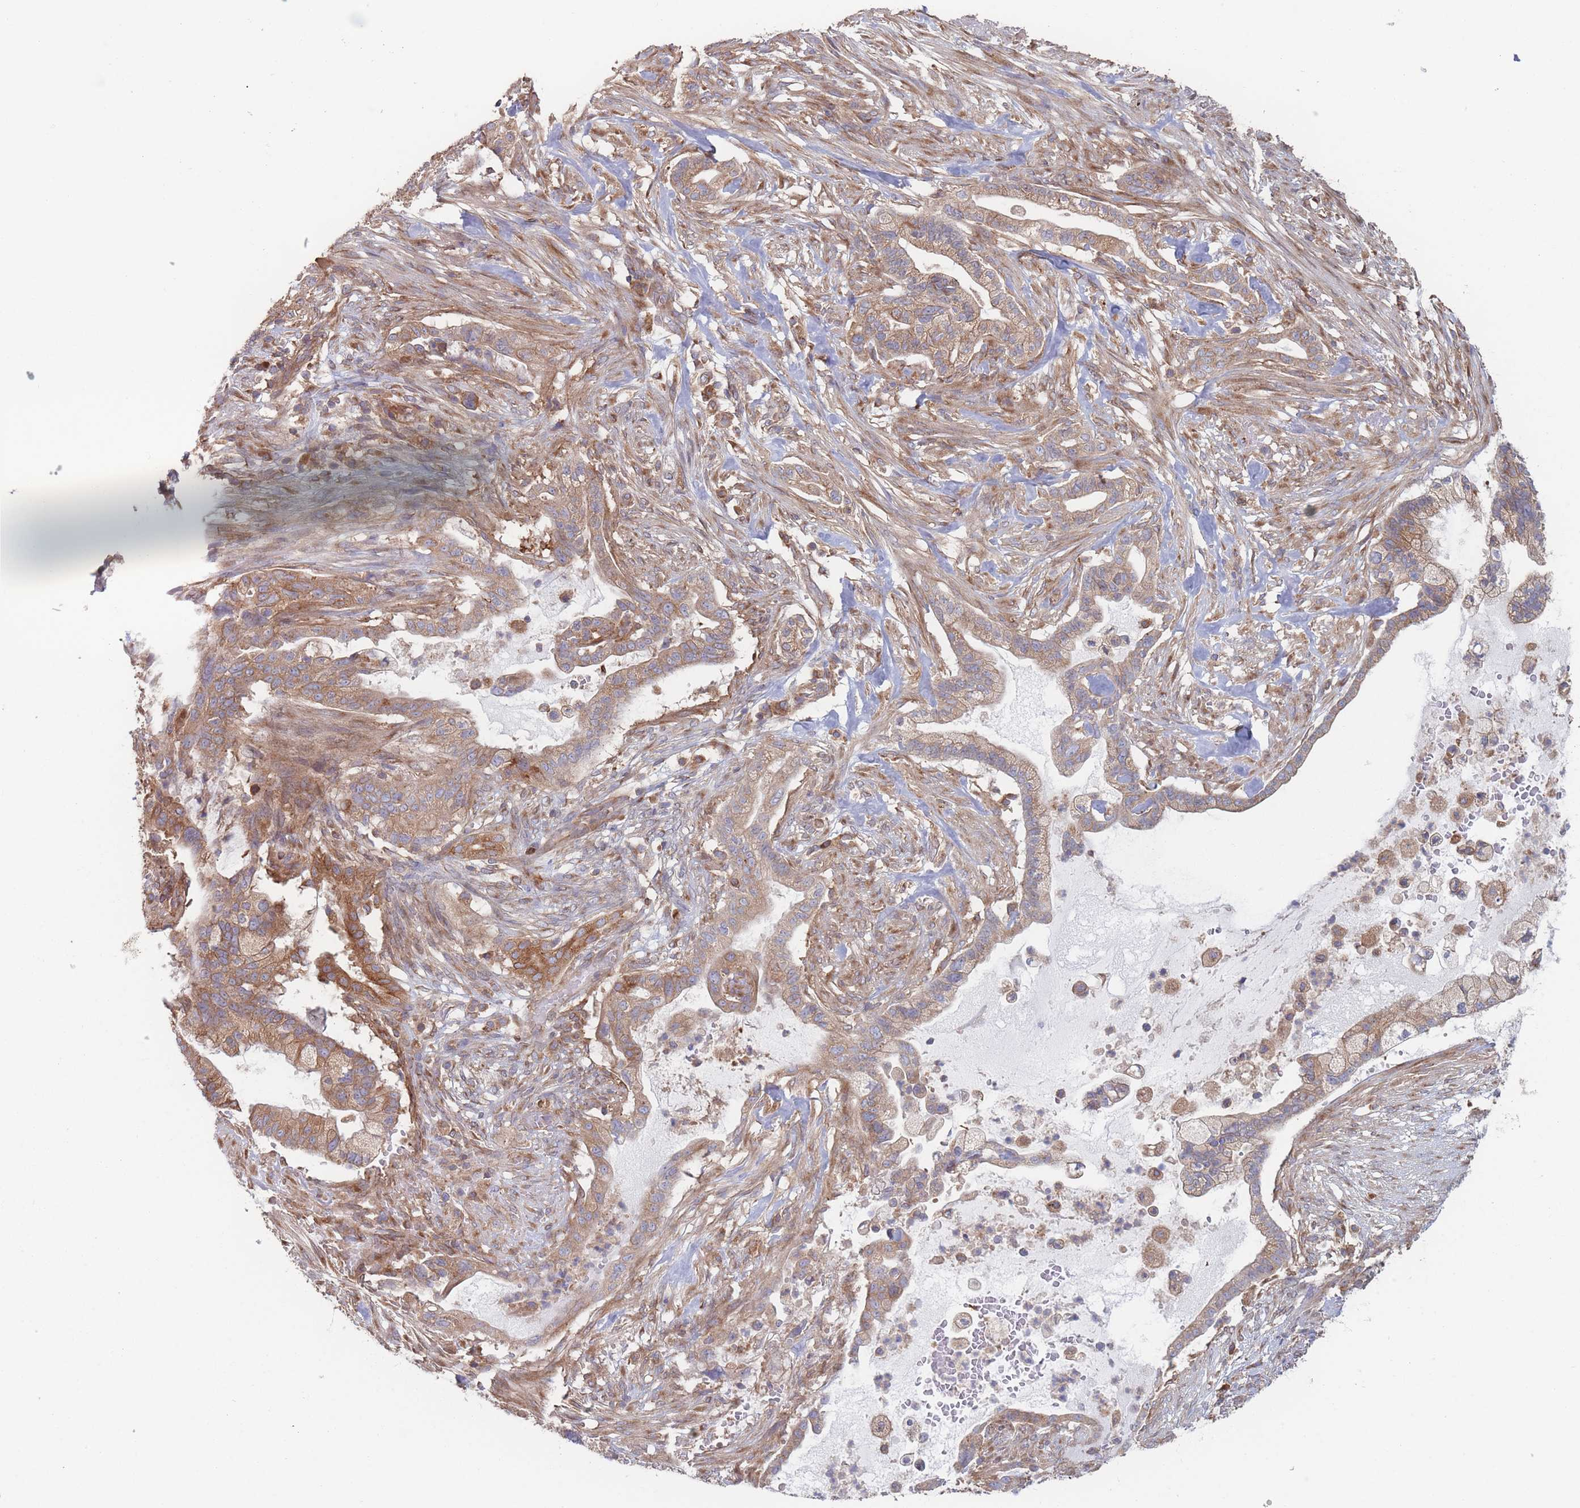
{"staining": {"intensity": "moderate", "quantity": ">75%", "location": "cytoplasmic/membranous"}, "tissue": "pancreatic cancer", "cell_type": "Tumor cells", "image_type": "cancer", "snomed": [{"axis": "morphology", "description": "Adenocarcinoma, NOS"}, {"axis": "topography", "description": "Pancreas"}], "caption": "Protein analysis of pancreatic adenocarcinoma tissue demonstrates moderate cytoplasmic/membranous staining in about >75% of tumor cells. (DAB IHC with brightfield microscopy, high magnification).", "gene": "KDSR", "patient": {"sex": "male", "age": 44}}